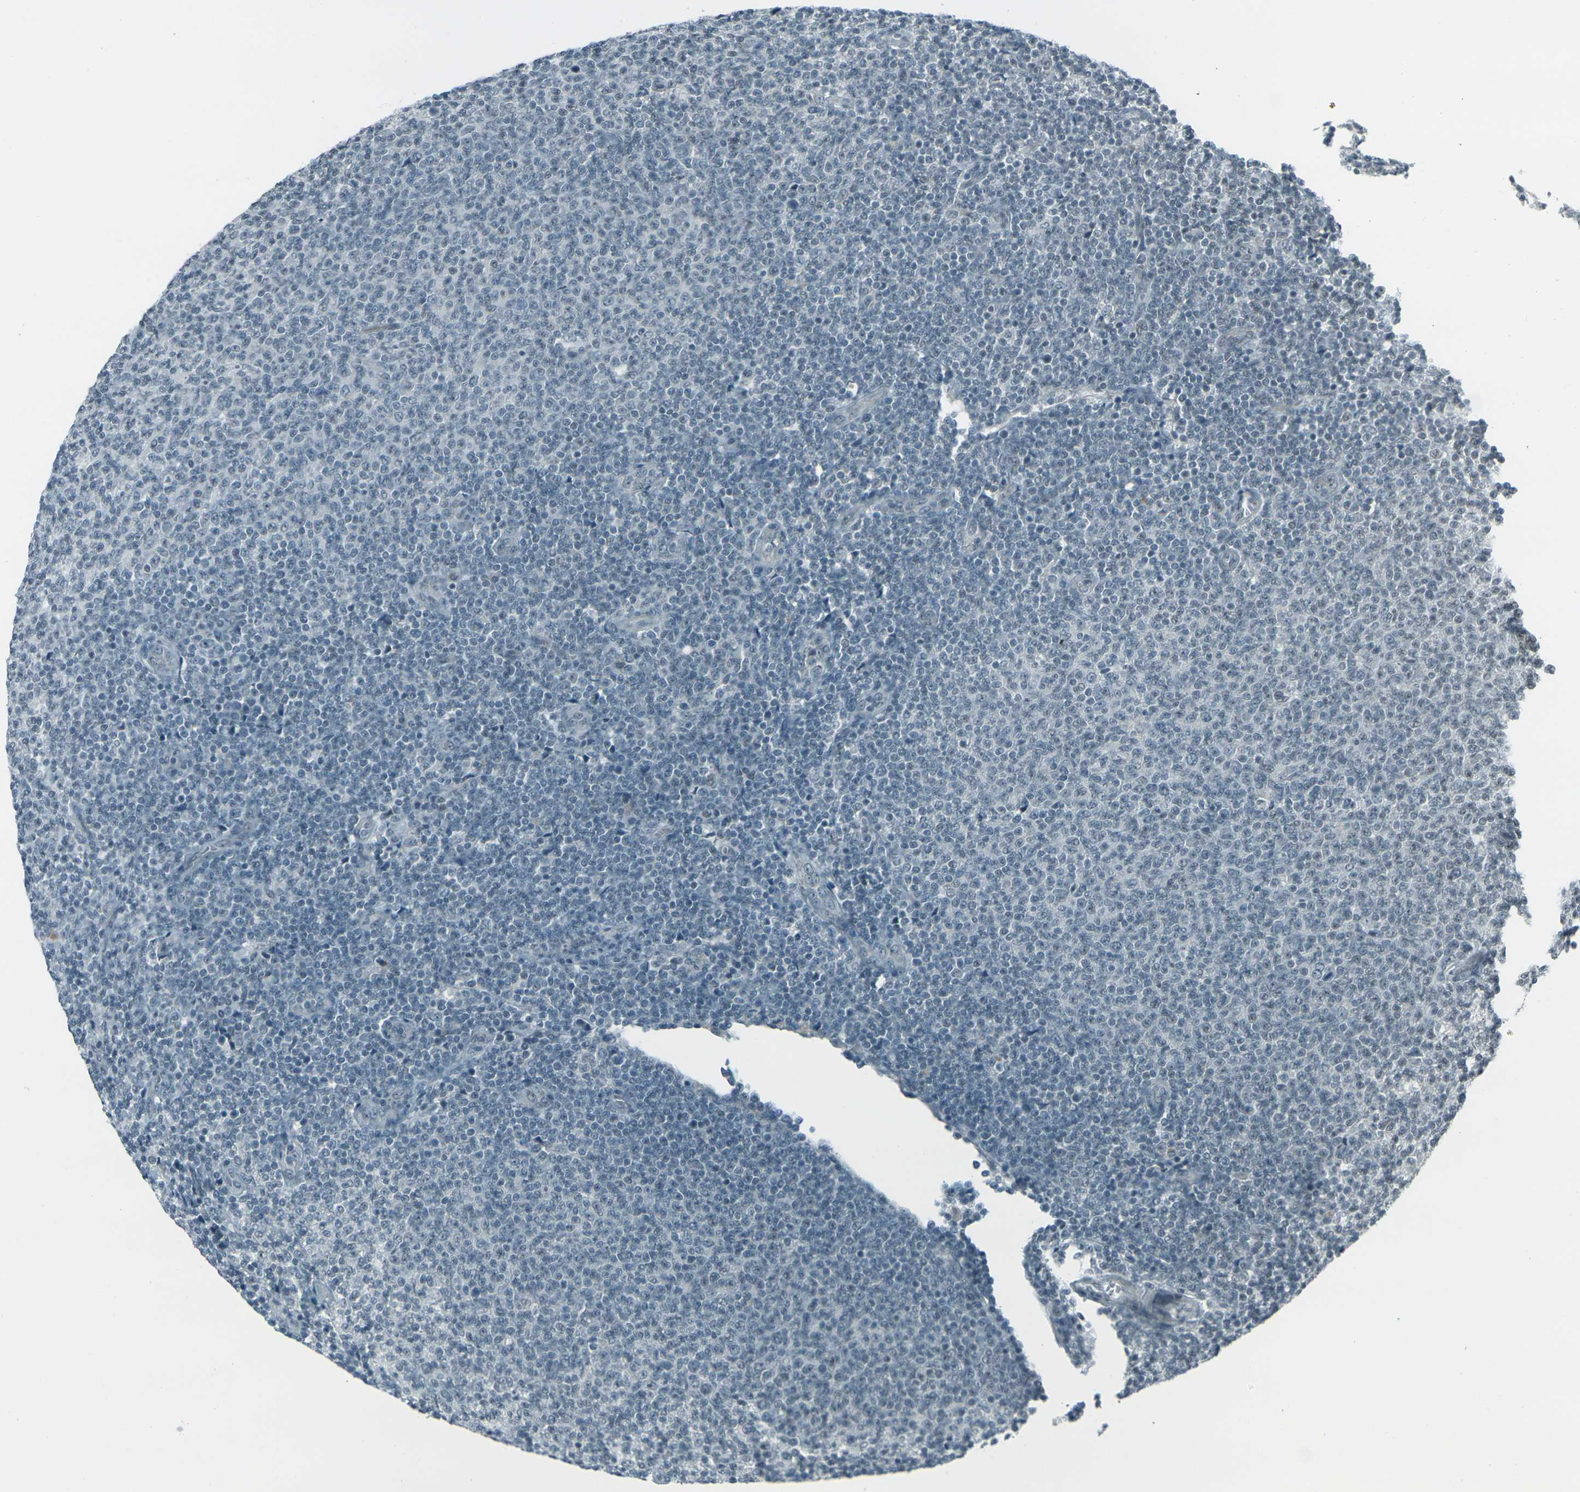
{"staining": {"intensity": "negative", "quantity": "none", "location": "none"}, "tissue": "lymphoma", "cell_type": "Tumor cells", "image_type": "cancer", "snomed": [{"axis": "morphology", "description": "Malignant lymphoma, non-Hodgkin's type, Low grade"}, {"axis": "topography", "description": "Lymph node"}], "caption": "Immunohistochemical staining of lymphoma shows no significant positivity in tumor cells.", "gene": "GPR19", "patient": {"sex": "male", "age": 66}}